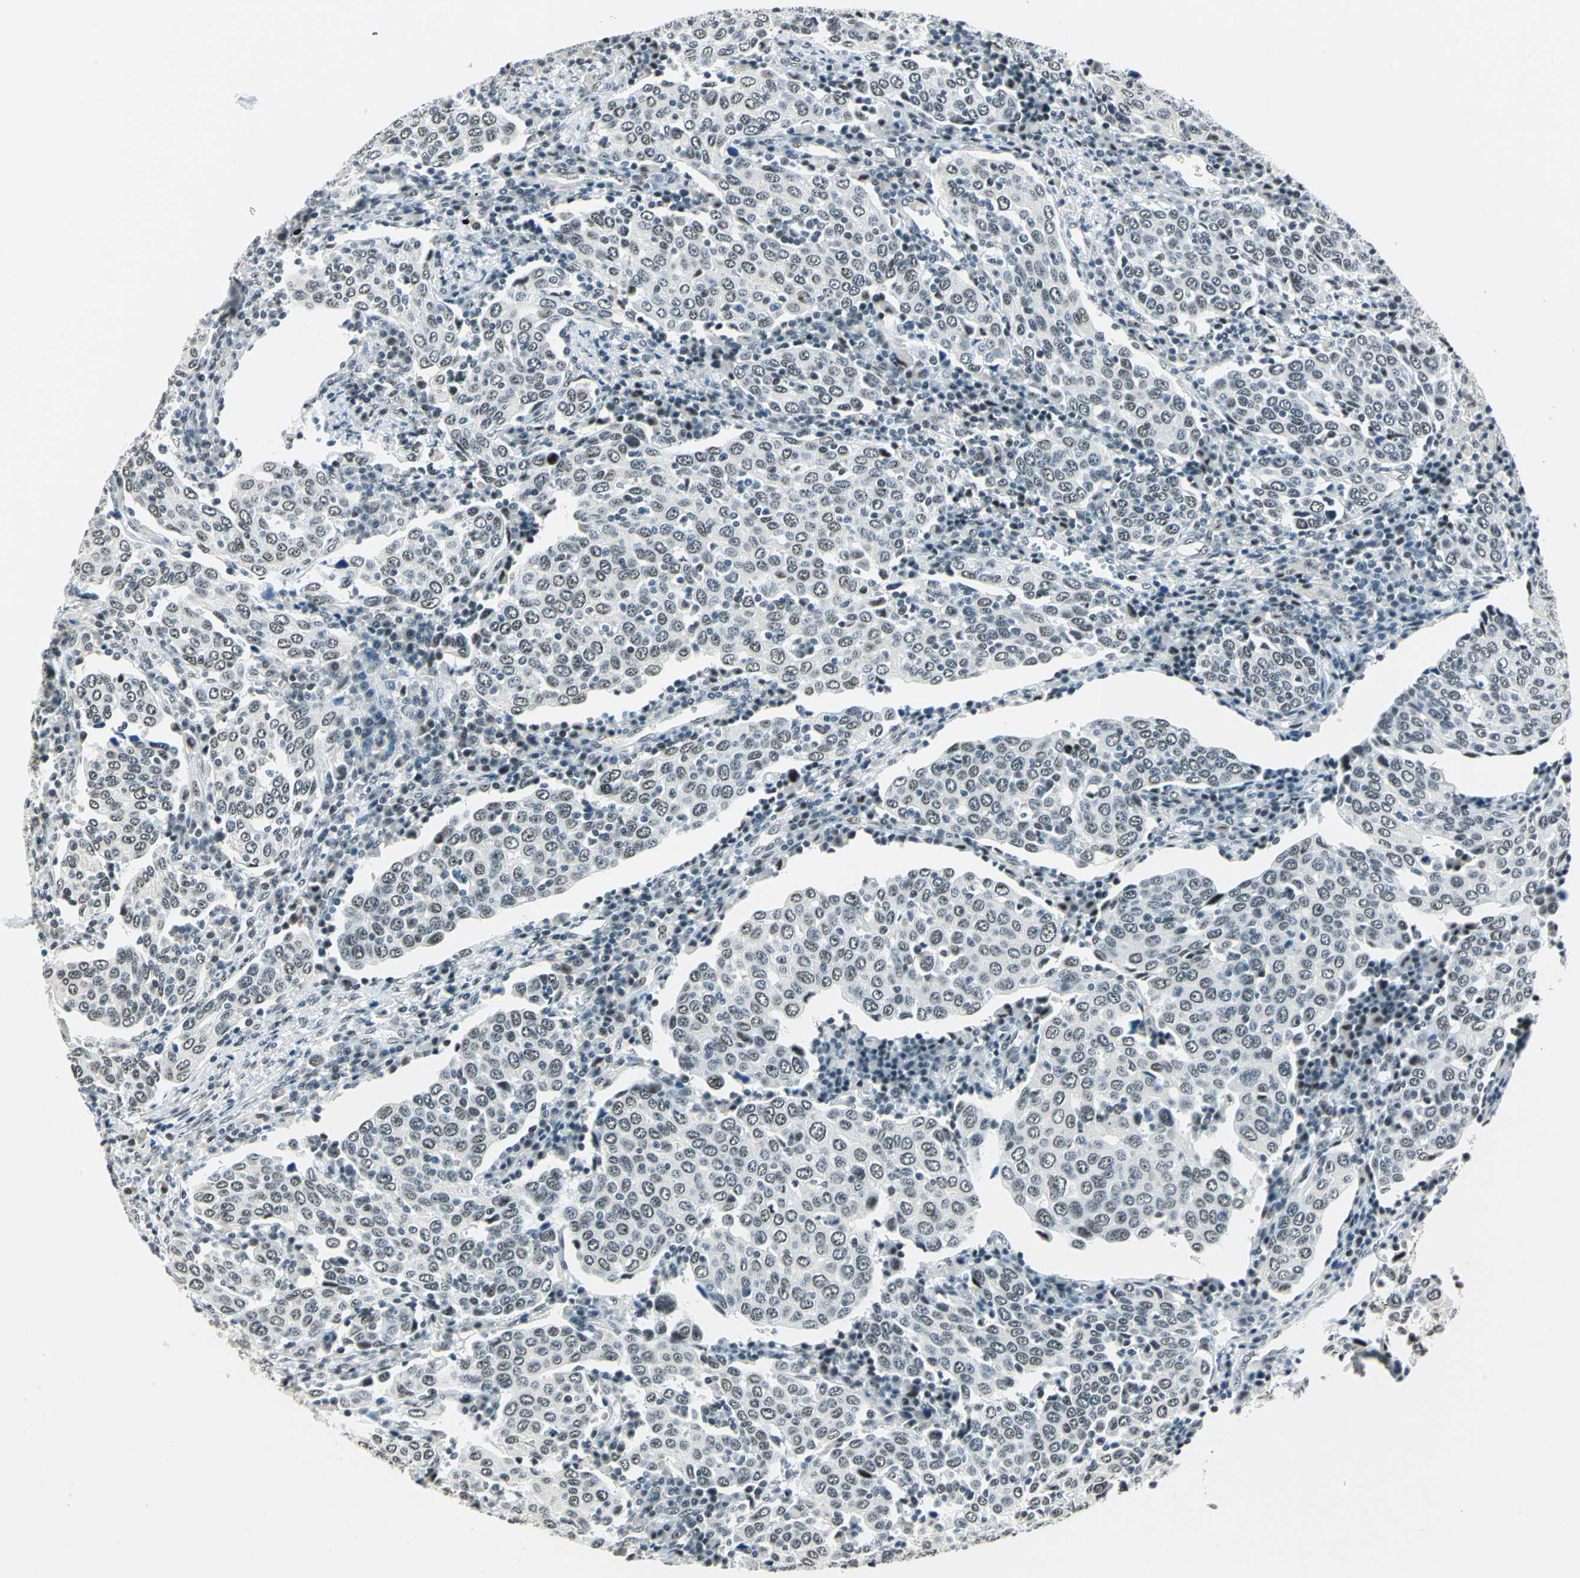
{"staining": {"intensity": "moderate", "quantity": ">75%", "location": "nuclear"}, "tissue": "cervical cancer", "cell_type": "Tumor cells", "image_type": "cancer", "snomed": [{"axis": "morphology", "description": "Squamous cell carcinoma, NOS"}, {"axis": "topography", "description": "Cervix"}], "caption": "Tumor cells reveal medium levels of moderate nuclear expression in about >75% of cells in human cervical cancer (squamous cell carcinoma).", "gene": "KAT6B", "patient": {"sex": "female", "age": 40}}